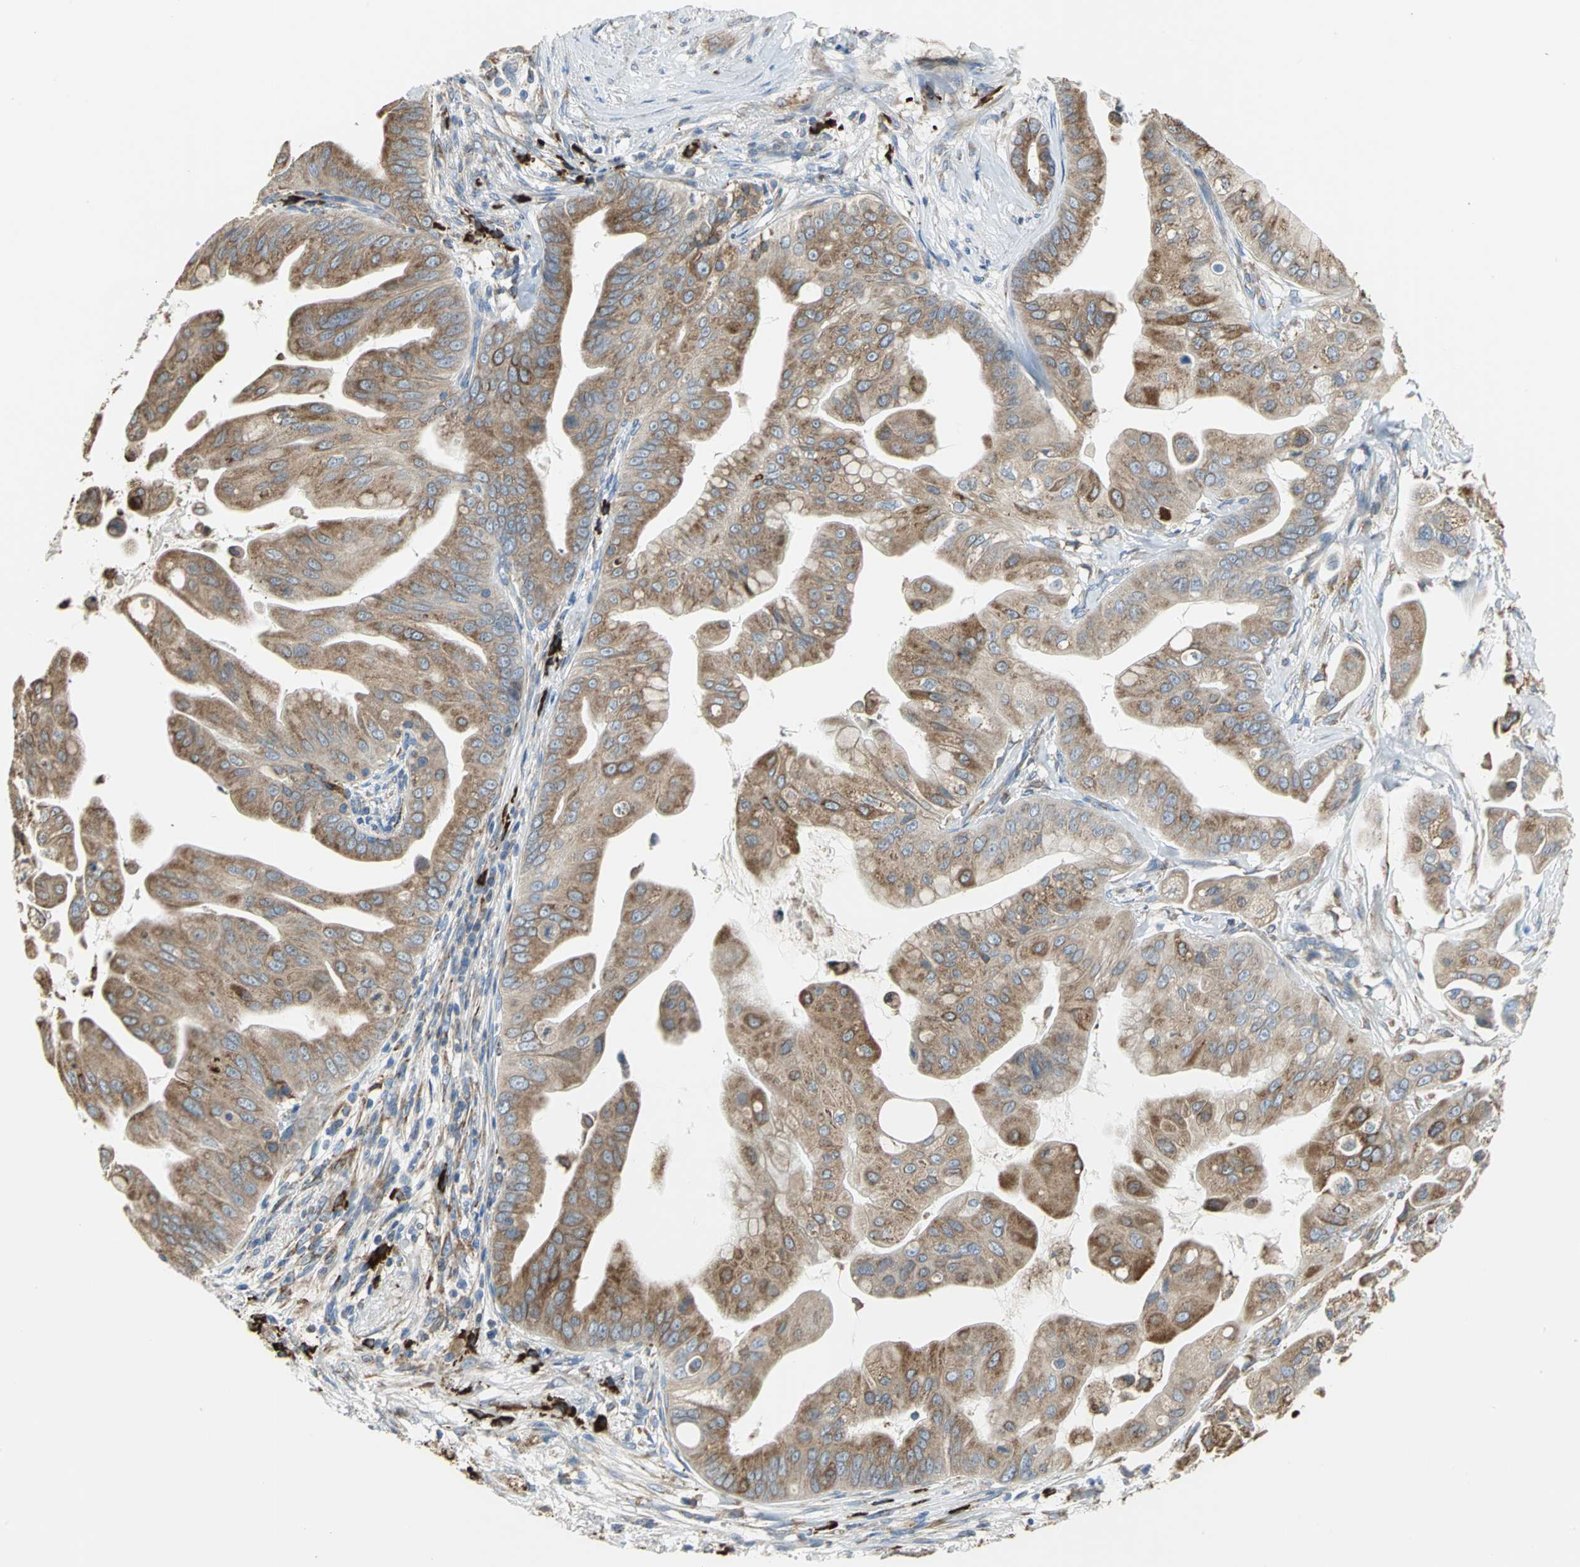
{"staining": {"intensity": "moderate", "quantity": ">75%", "location": "cytoplasmic/membranous"}, "tissue": "pancreatic cancer", "cell_type": "Tumor cells", "image_type": "cancer", "snomed": [{"axis": "morphology", "description": "Adenocarcinoma, NOS"}, {"axis": "topography", "description": "Pancreas"}], "caption": "High-power microscopy captured an IHC image of pancreatic cancer, revealing moderate cytoplasmic/membranous staining in approximately >75% of tumor cells.", "gene": "SDF2L1", "patient": {"sex": "female", "age": 75}}